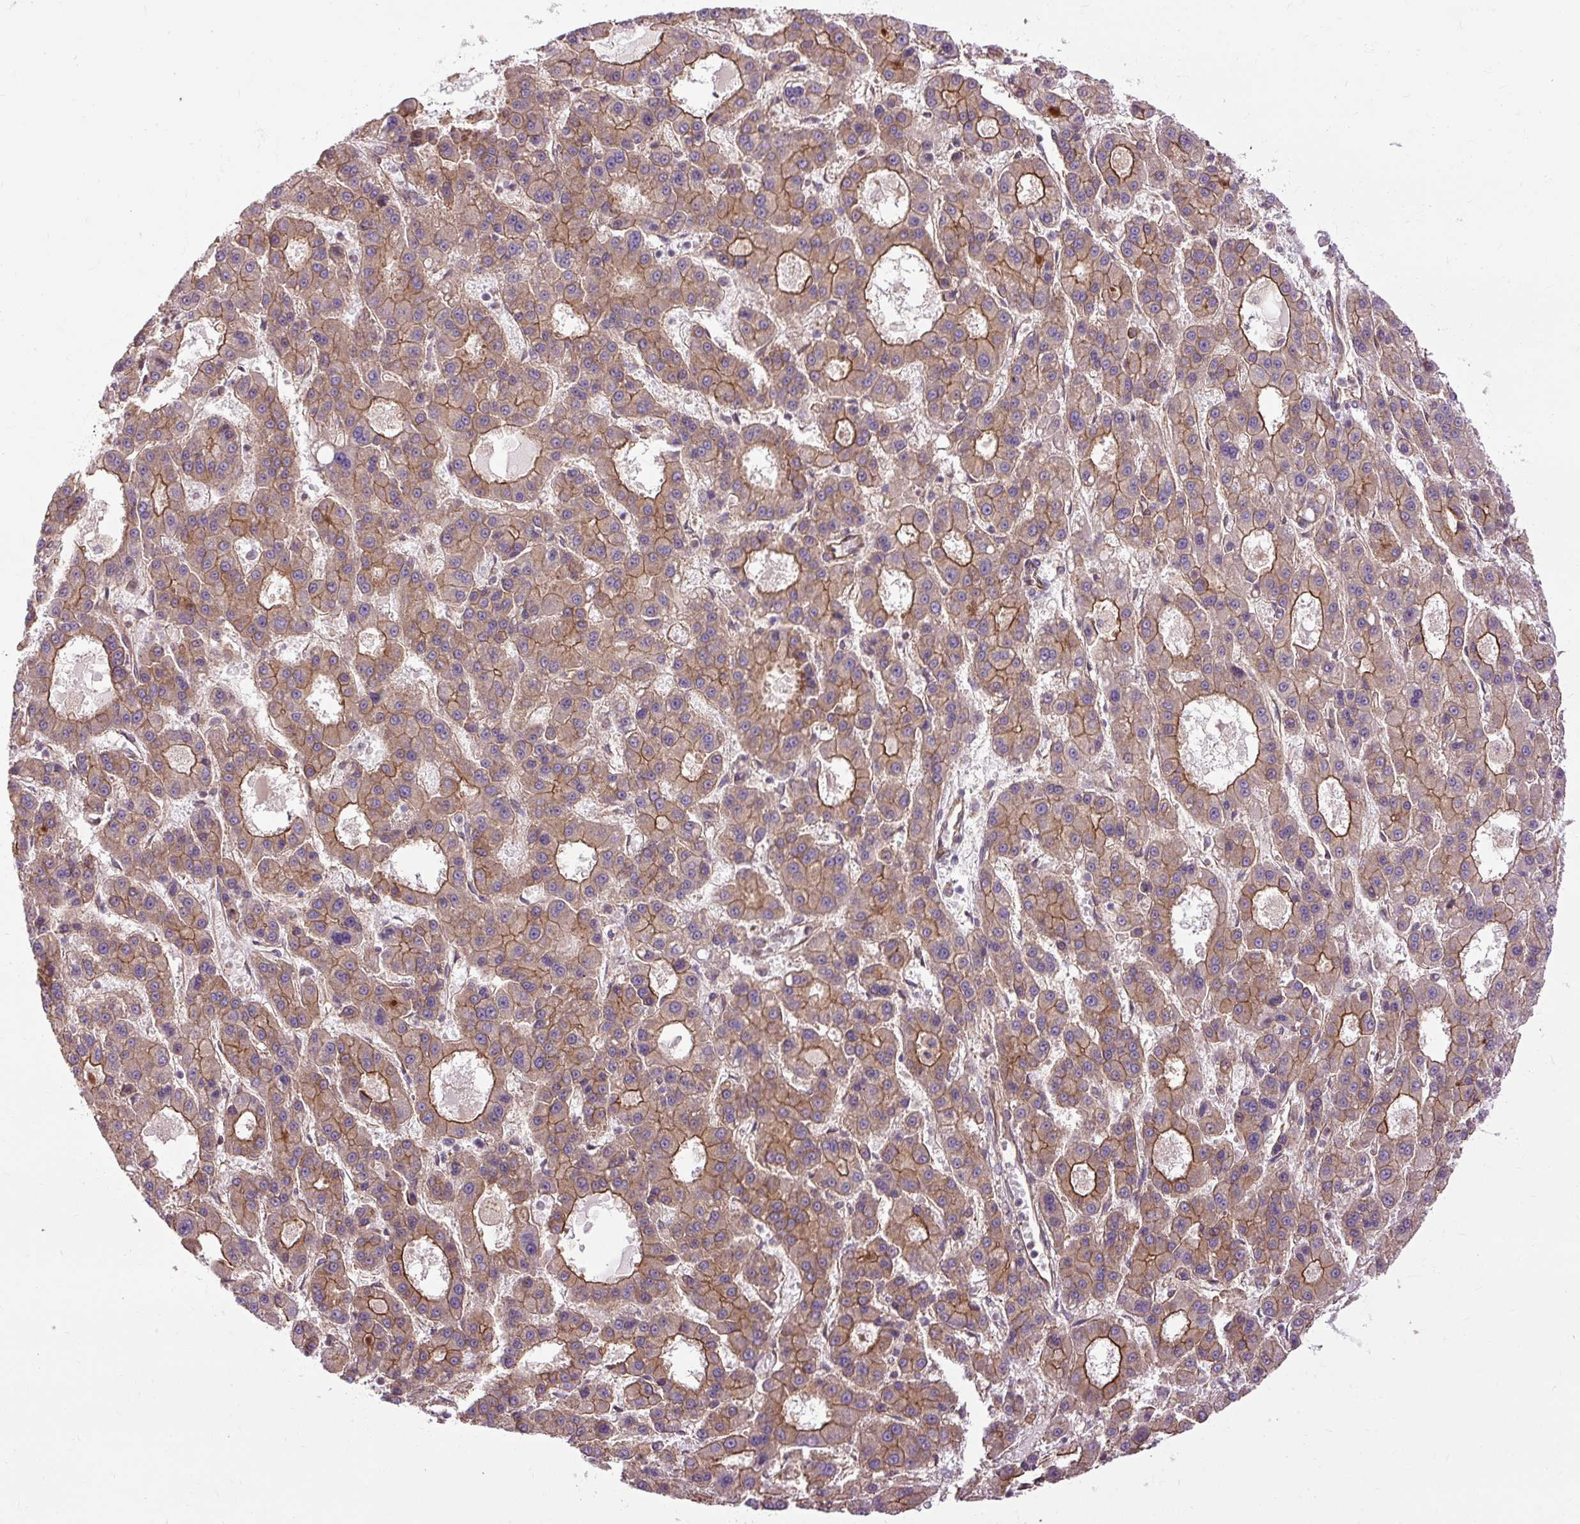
{"staining": {"intensity": "moderate", "quantity": ">75%", "location": "cytoplasmic/membranous"}, "tissue": "liver cancer", "cell_type": "Tumor cells", "image_type": "cancer", "snomed": [{"axis": "morphology", "description": "Carcinoma, Hepatocellular, NOS"}, {"axis": "topography", "description": "Liver"}], "caption": "Immunohistochemistry (DAB) staining of human liver hepatocellular carcinoma displays moderate cytoplasmic/membranous protein expression in approximately >75% of tumor cells. (DAB IHC with brightfield microscopy, high magnification).", "gene": "CCDC93", "patient": {"sex": "male", "age": 70}}